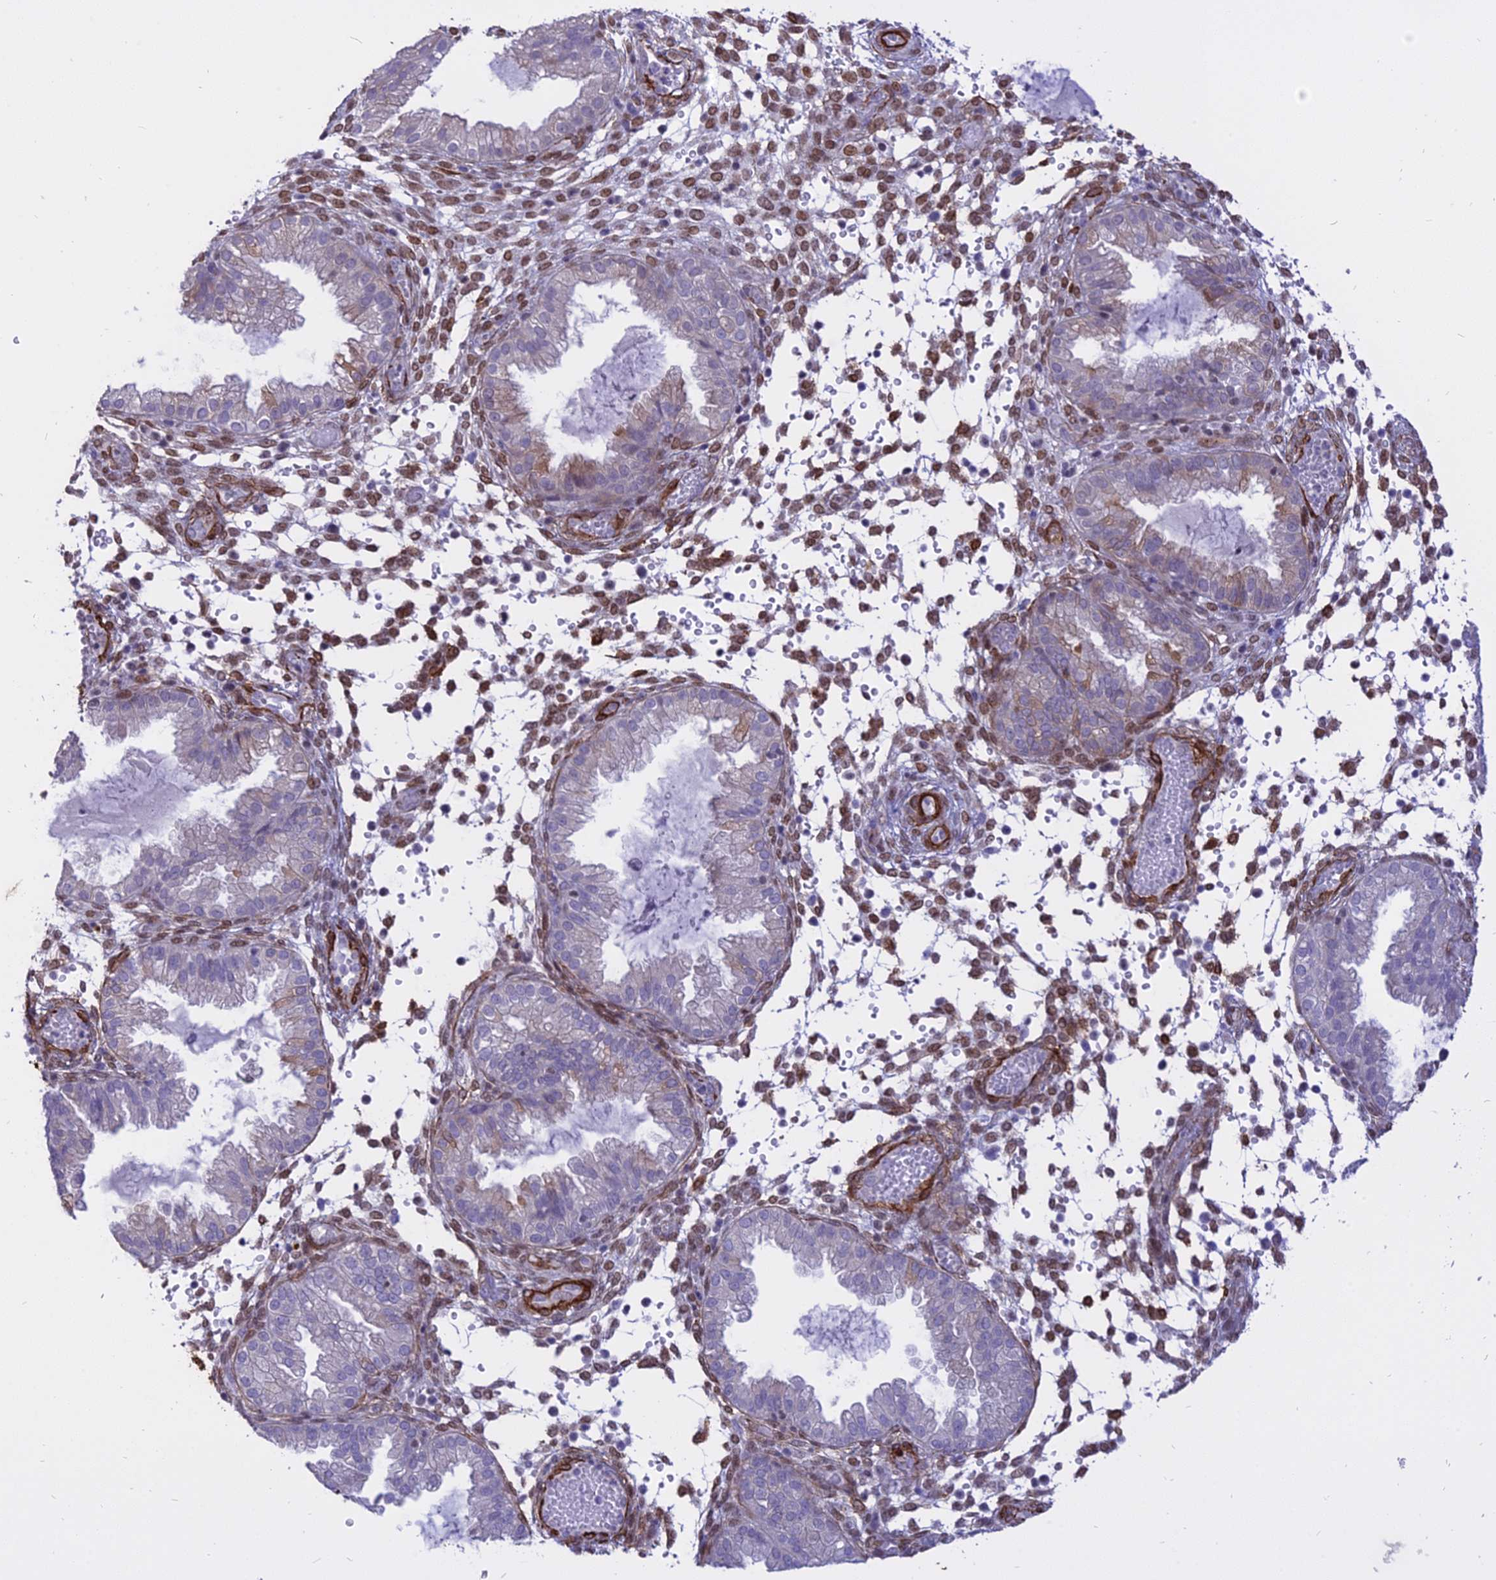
{"staining": {"intensity": "moderate", "quantity": "25%-75%", "location": "nuclear"}, "tissue": "endometrium", "cell_type": "Cells in endometrial stroma", "image_type": "normal", "snomed": [{"axis": "morphology", "description": "Normal tissue, NOS"}, {"axis": "topography", "description": "Endometrium"}], "caption": "Moderate nuclear staining is appreciated in about 25%-75% of cells in endometrial stroma in normal endometrium. The protein is stained brown, and the nuclei are stained in blue (DAB IHC with brightfield microscopy, high magnification).", "gene": "CENPV", "patient": {"sex": "female", "age": 33}}